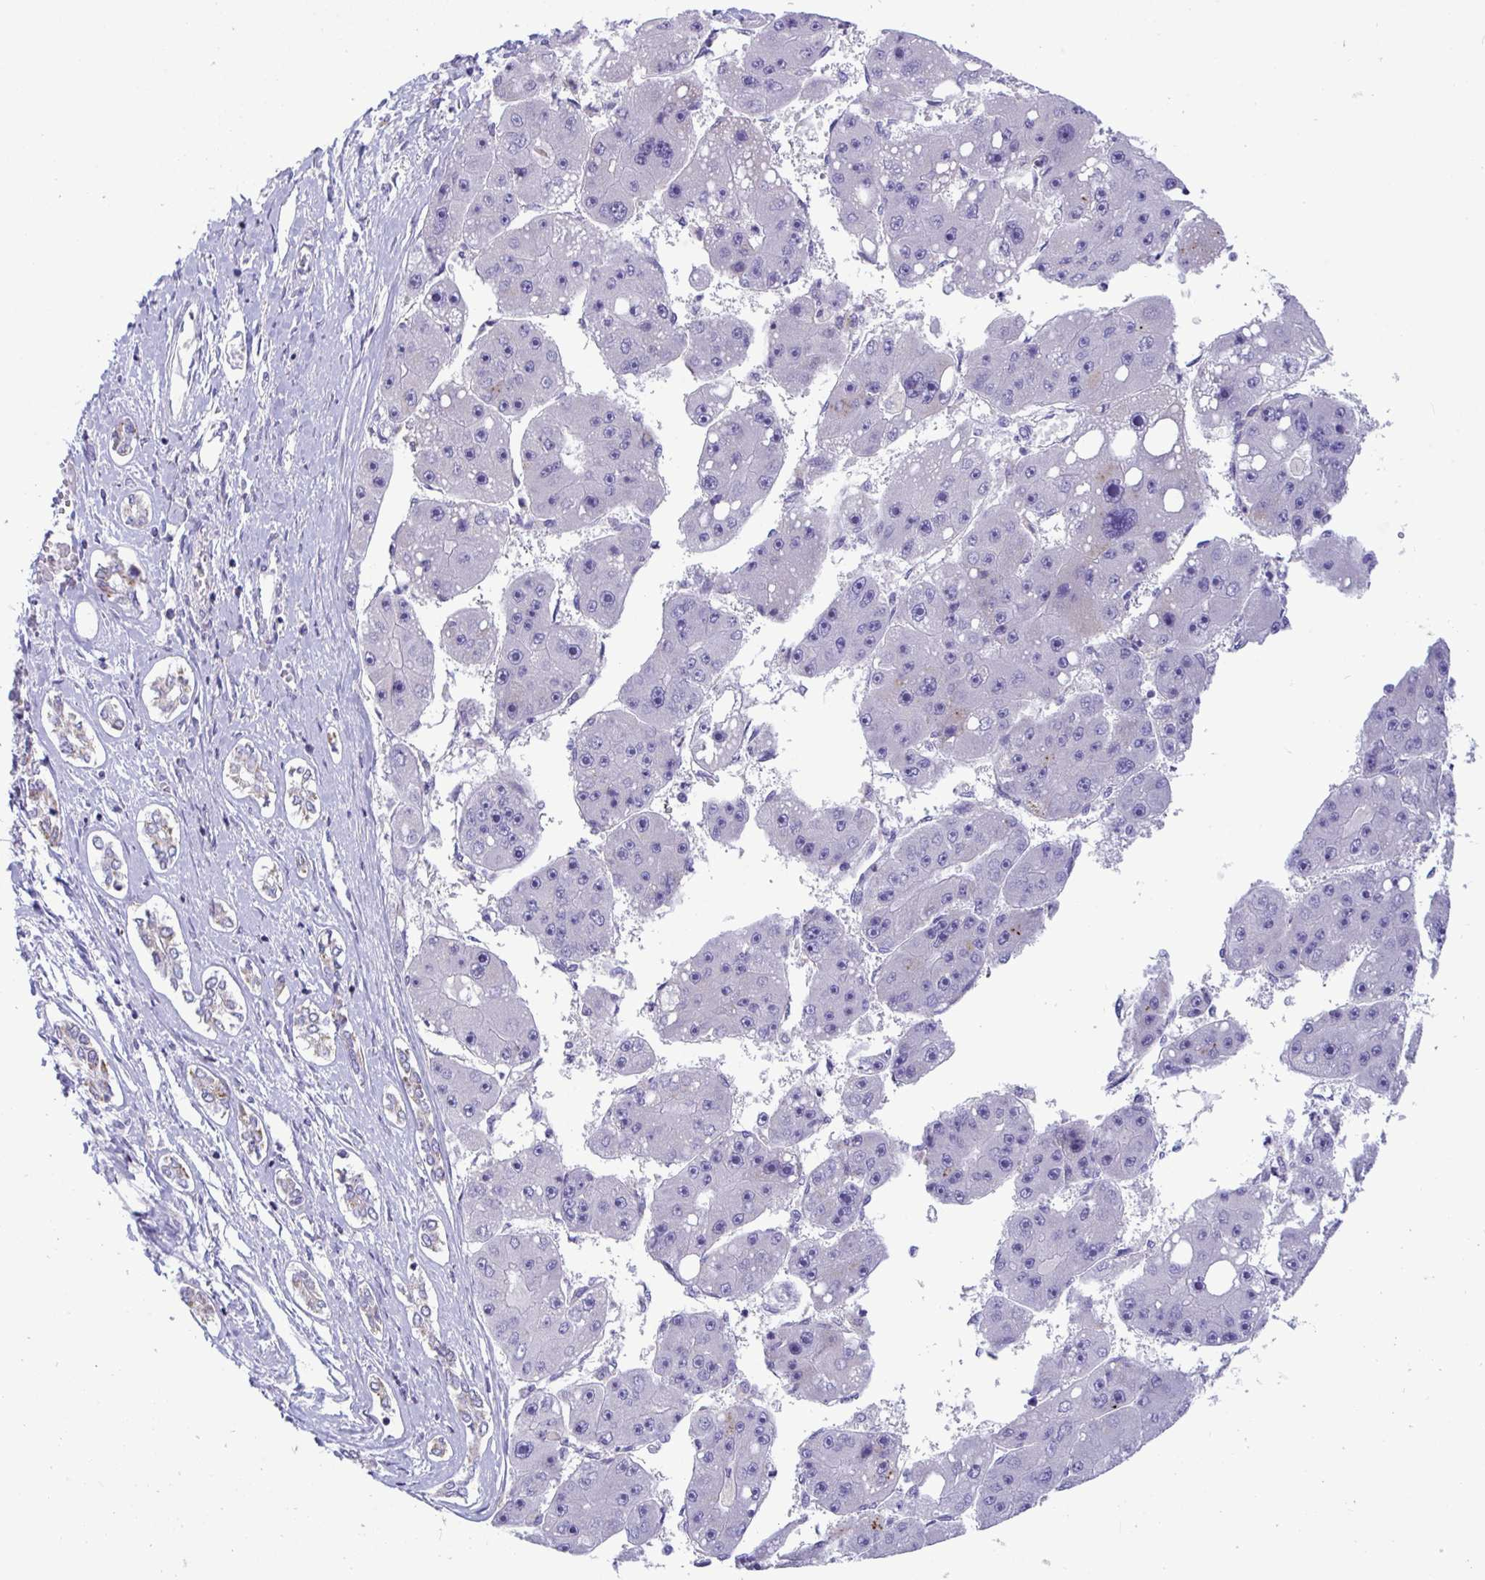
{"staining": {"intensity": "negative", "quantity": "none", "location": "none"}, "tissue": "liver cancer", "cell_type": "Tumor cells", "image_type": "cancer", "snomed": [{"axis": "morphology", "description": "Carcinoma, Hepatocellular, NOS"}, {"axis": "topography", "description": "Liver"}], "caption": "Protein analysis of liver cancer (hepatocellular carcinoma) shows no significant expression in tumor cells.", "gene": "DTX3", "patient": {"sex": "female", "age": 61}}